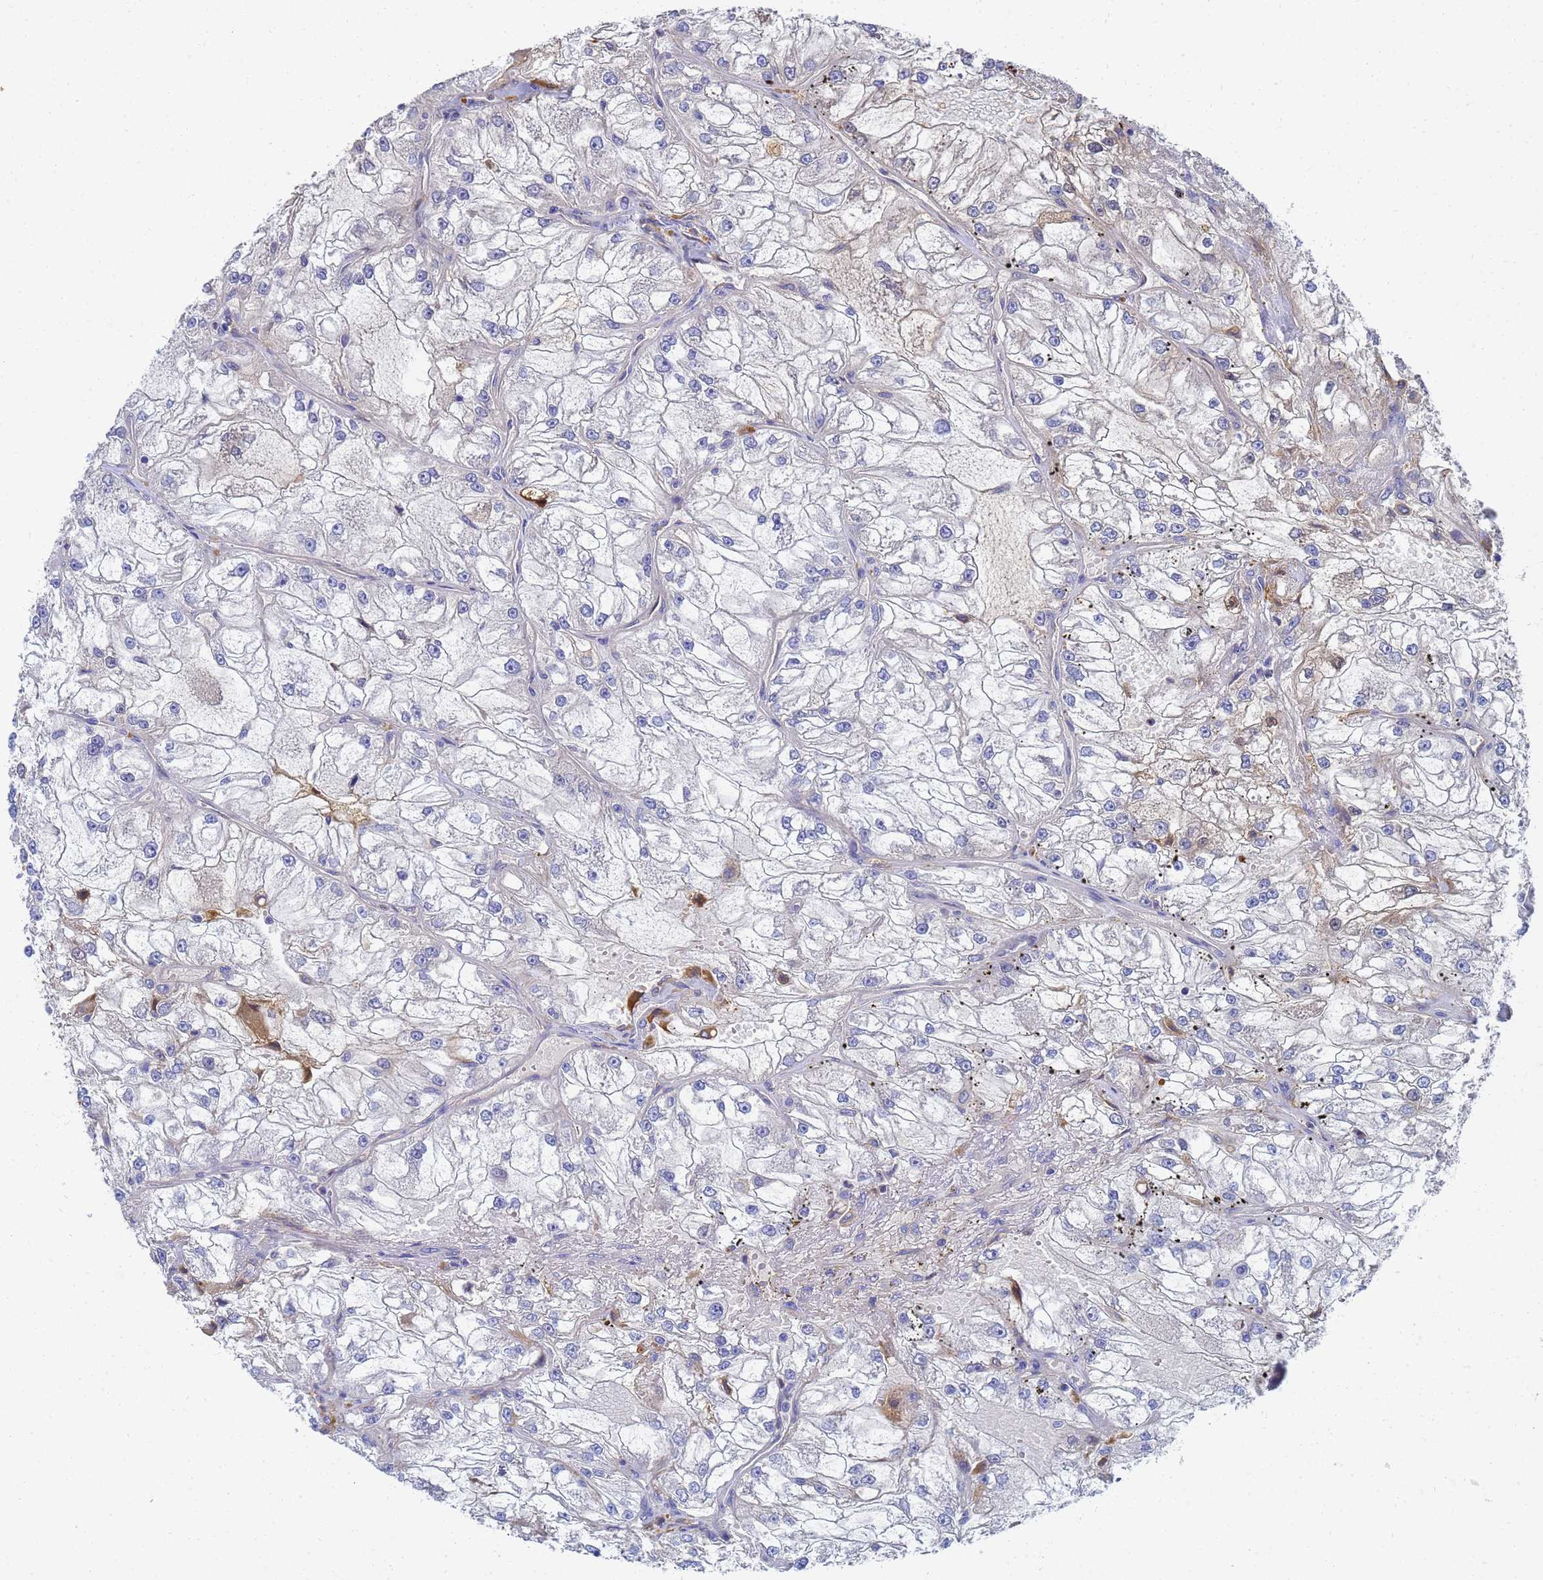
{"staining": {"intensity": "weak", "quantity": "<25%", "location": "cytoplasmic/membranous,nuclear"}, "tissue": "renal cancer", "cell_type": "Tumor cells", "image_type": "cancer", "snomed": [{"axis": "morphology", "description": "Adenocarcinoma, NOS"}, {"axis": "topography", "description": "Kidney"}], "caption": "Protein analysis of renal adenocarcinoma displays no significant staining in tumor cells.", "gene": "LBX2", "patient": {"sex": "female", "age": 72}}